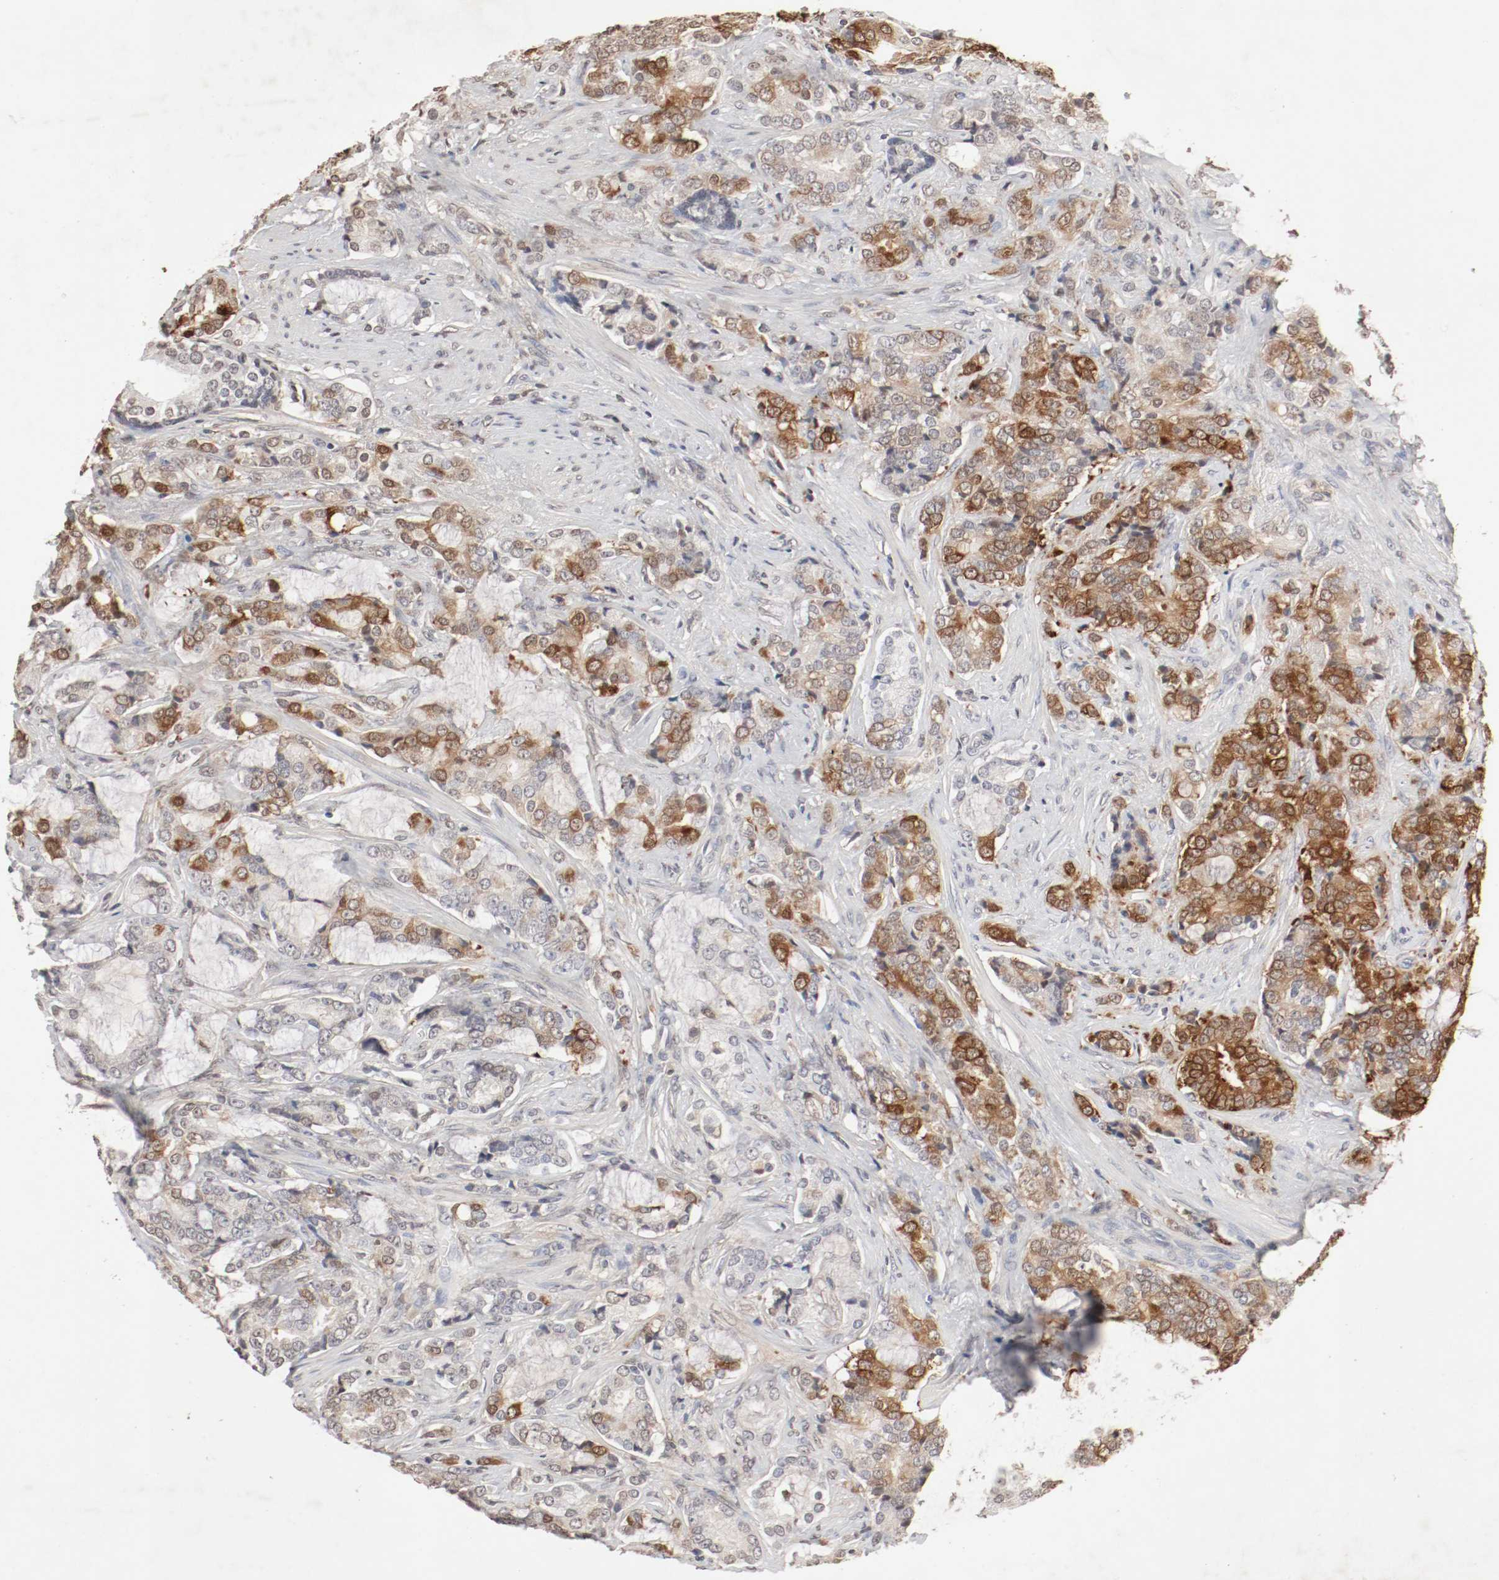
{"staining": {"intensity": "moderate", "quantity": "25%-75%", "location": "cytoplasmic/membranous,nuclear"}, "tissue": "prostate cancer", "cell_type": "Tumor cells", "image_type": "cancer", "snomed": [{"axis": "morphology", "description": "Adenocarcinoma, Low grade"}, {"axis": "topography", "description": "Prostate"}], "caption": "Immunohistochemical staining of human low-grade adenocarcinoma (prostate) demonstrates medium levels of moderate cytoplasmic/membranous and nuclear positivity in about 25%-75% of tumor cells.", "gene": "WASL", "patient": {"sex": "male", "age": 58}}